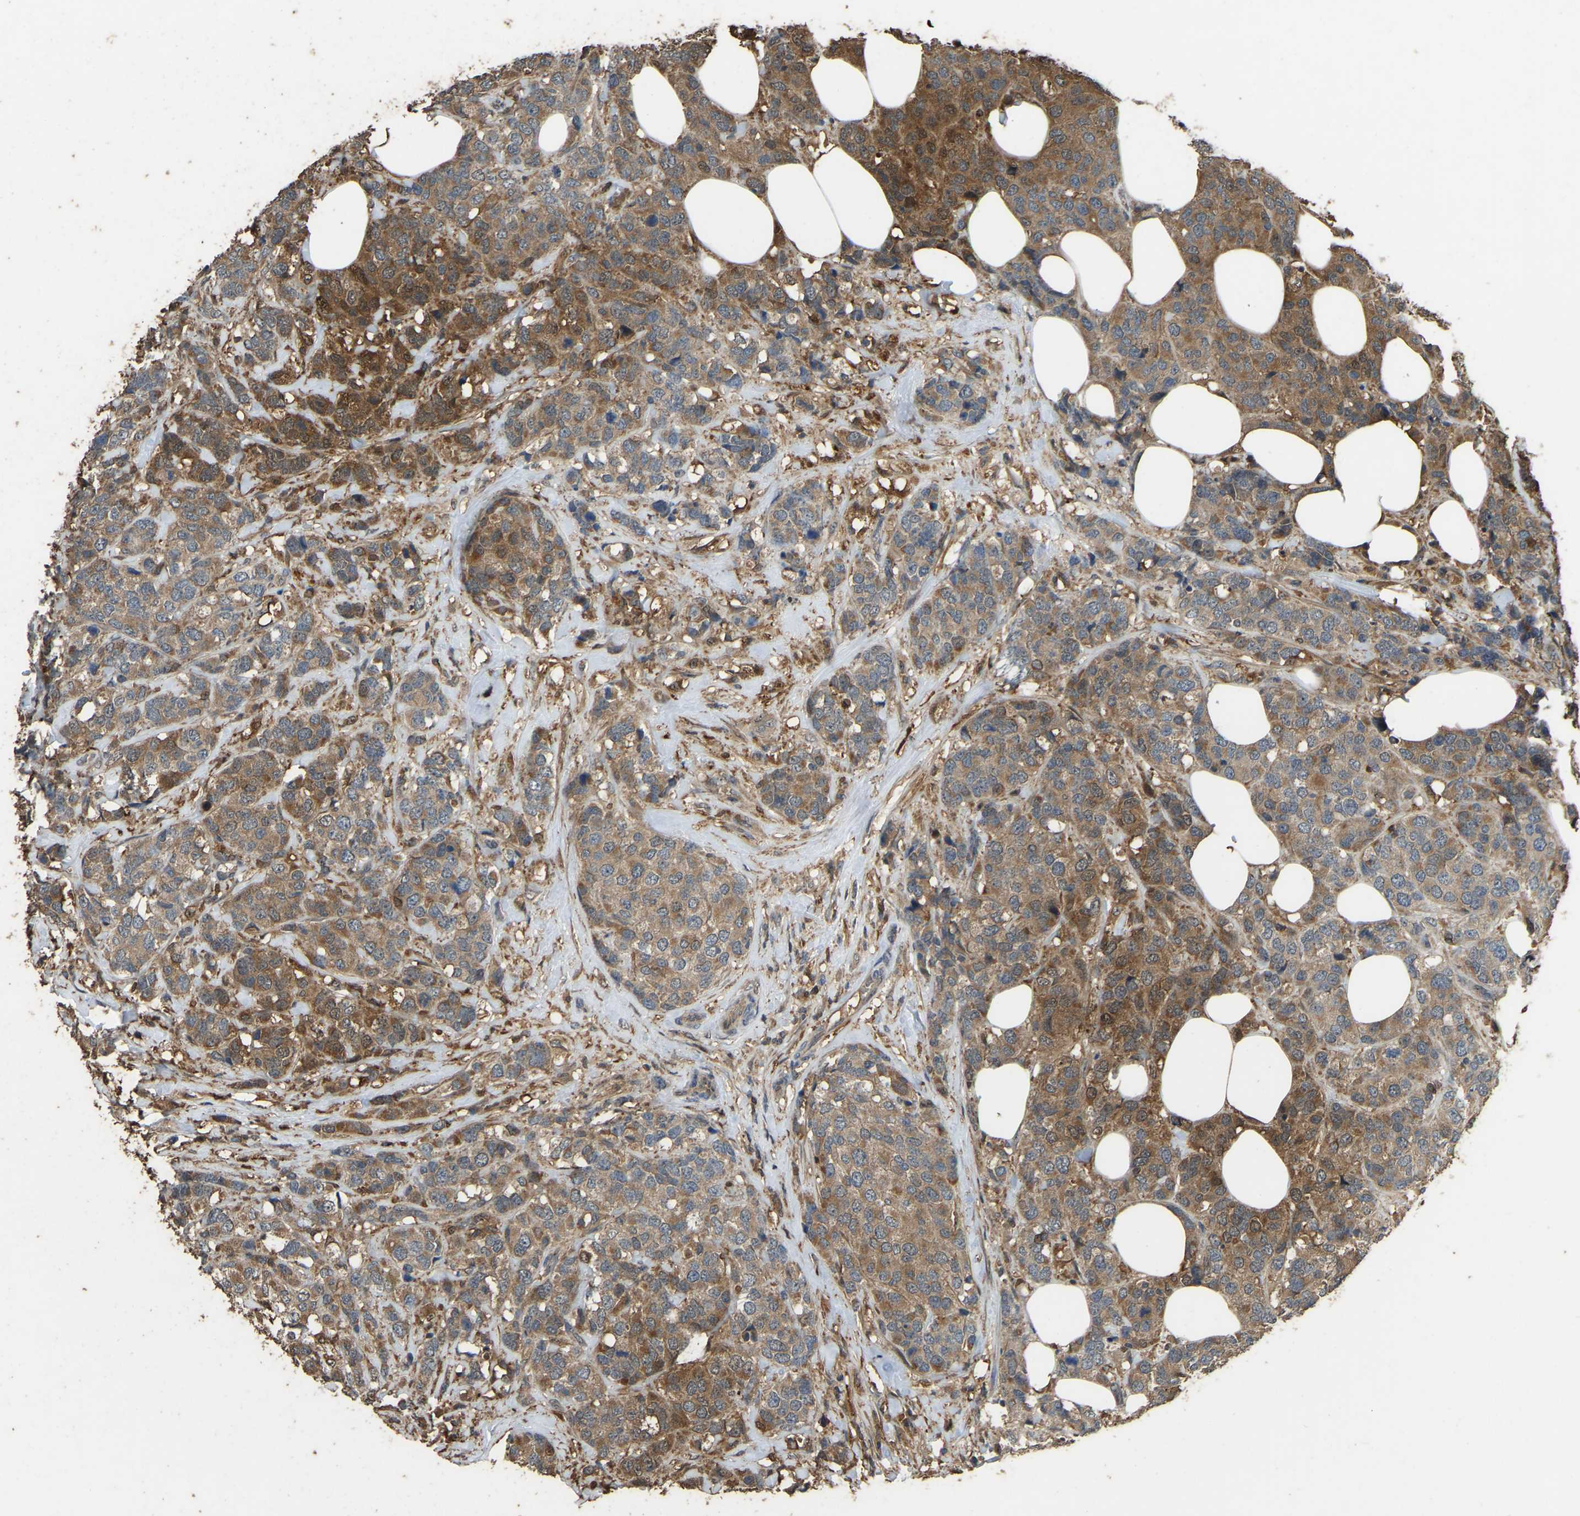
{"staining": {"intensity": "moderate", "quantity": ">75%", "location": "cytoplasmic/membranous"}, "tissue": "breast cancer", "cell_type": "Tumor cells", "image_type": "cancer", "snomed": [{"axis": "morphology", "description": "Lobular carcinoma"}, {"axis": "topography", "description": "Breast"}], "caption": "Breast cancer (lobular carcinoma) was stained to show a protein in brown. There is medium levels of moderate cytoplasmic/membranous expression in about >75% of tumor cells. The staining was performed using DAB (3,3'-diaminobenzidine), with brown indicating positive protein expression. Nuclei are stained blue with hematoxylin.", "gene": "FHIT", "patient": {"sex": "female", "age": 59}}